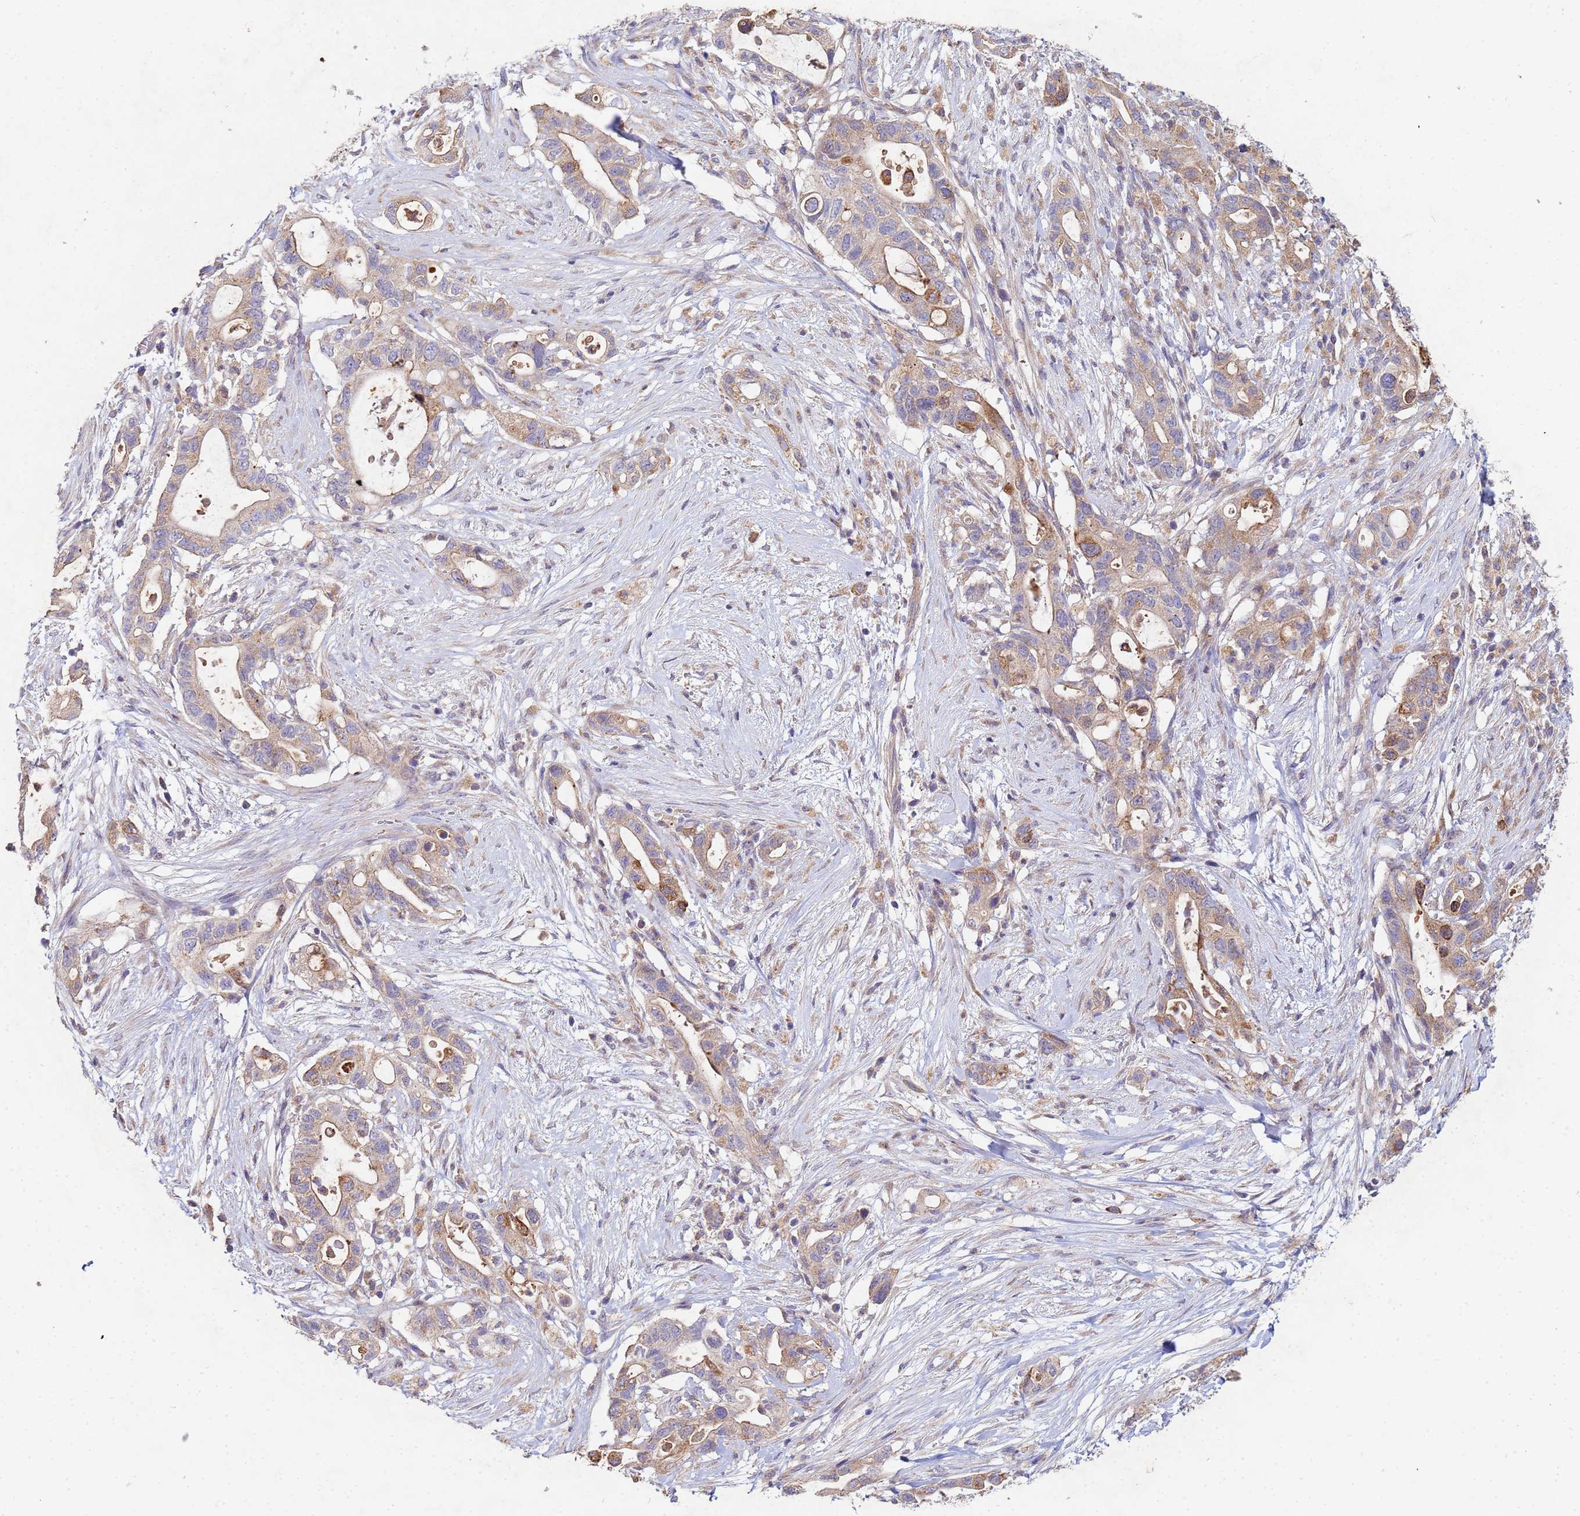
{"staining": {"intensity": "weak", "quantity": ">75%", "location": "cytoplasmic/membranous"}, "tissue": "pancreatic cancer", "cell_type": "Tumor cells", "image_type": "cancer", "snomed": [{"axis": "morphology", "description": "Adenocarcinoma, NOS"}, {"axis": "topography", "description": "Pancreas"}], "caption": "Tumor cells show low levels of weak cytoplasmic/membranous staining in approximately >75% of cells in pancreatic adenocarcinoma.", "gene": "CDC34", "patient": {"sex": "female", "age": 72}}